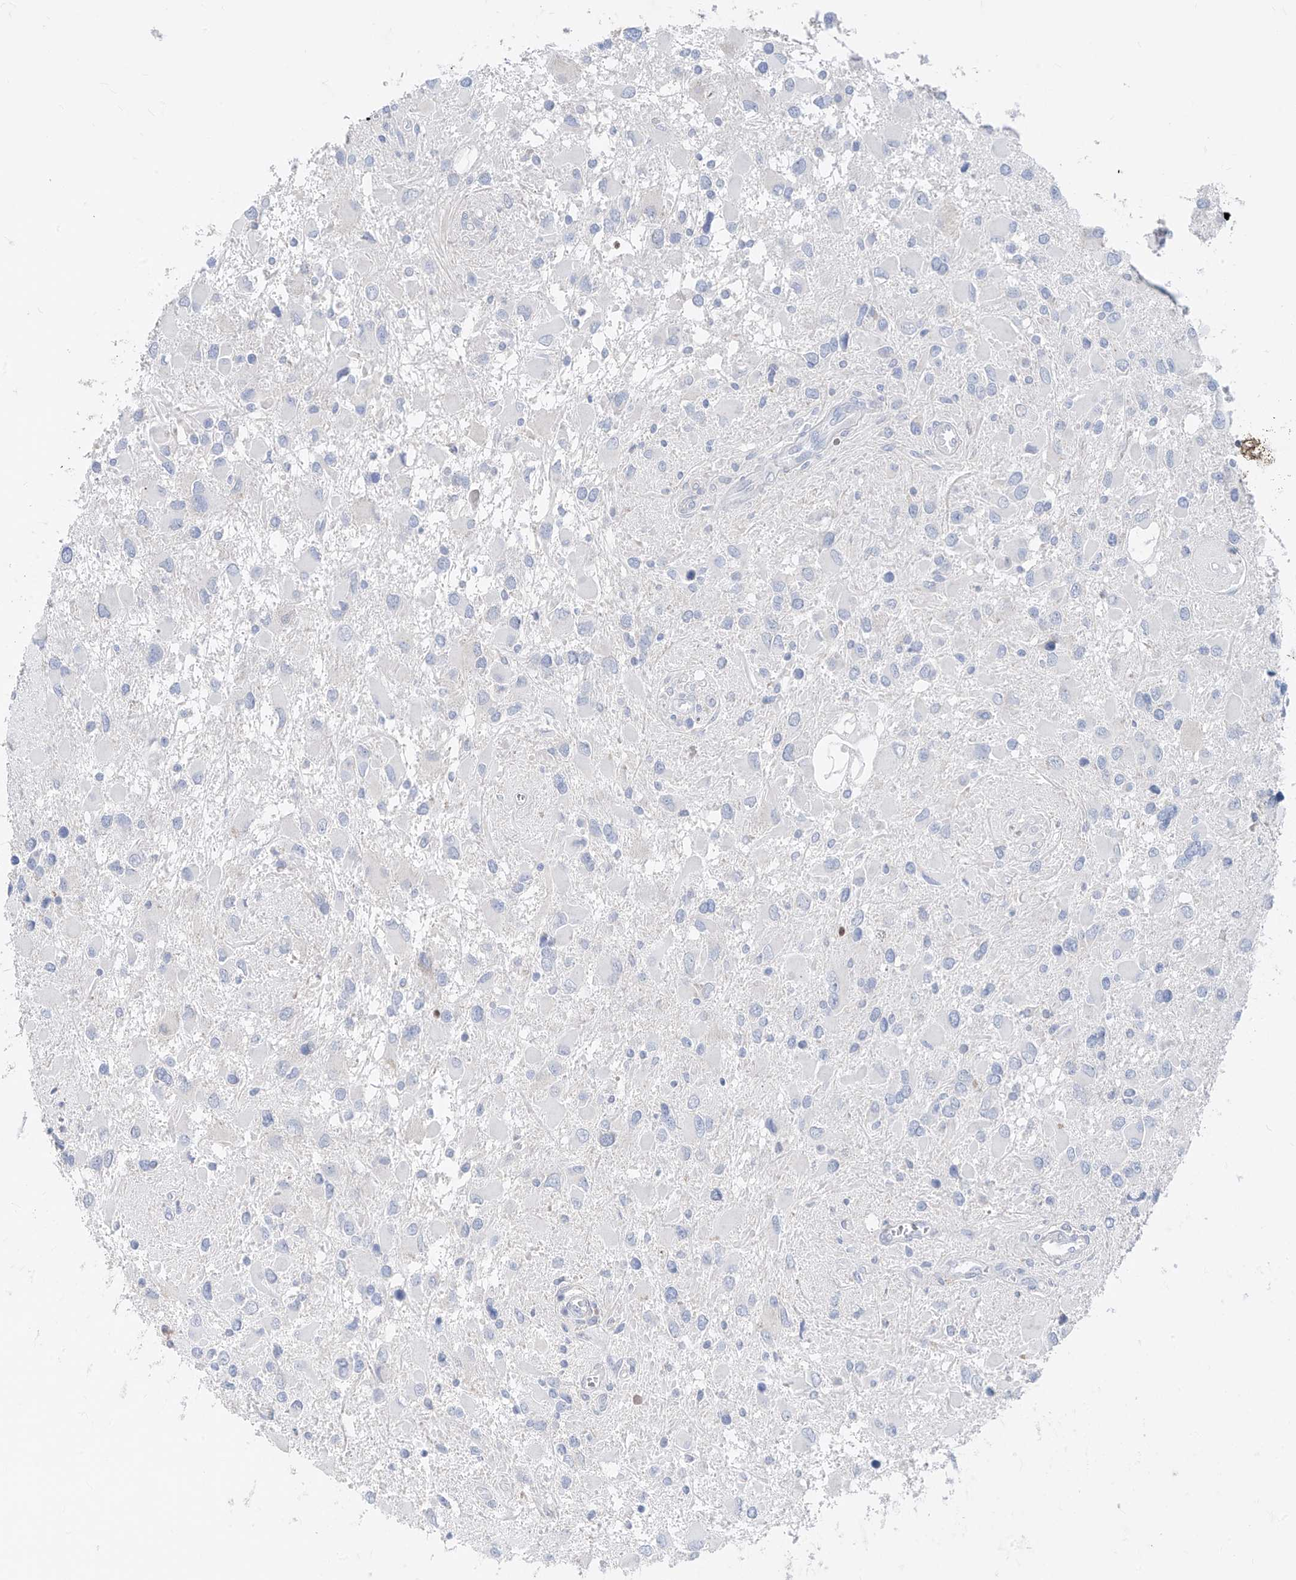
{"staining": {"intensity": "negative", "quantity": "none", "location": "none"}, "tissue": "glioma", "cell_type": "Tumor cells", "image_type": "cancer", "snomed": [{"axis": "morphology", "description": "Glioma, malignant, High grade"}, {"axis": "topography", "description": "Brain"}], "caption": "Glioma was stained to show a protein in brown. There is no significant expression in tumor cells.", "gene": "TBX21", "patient": {"sex": "male", "age": 53}}